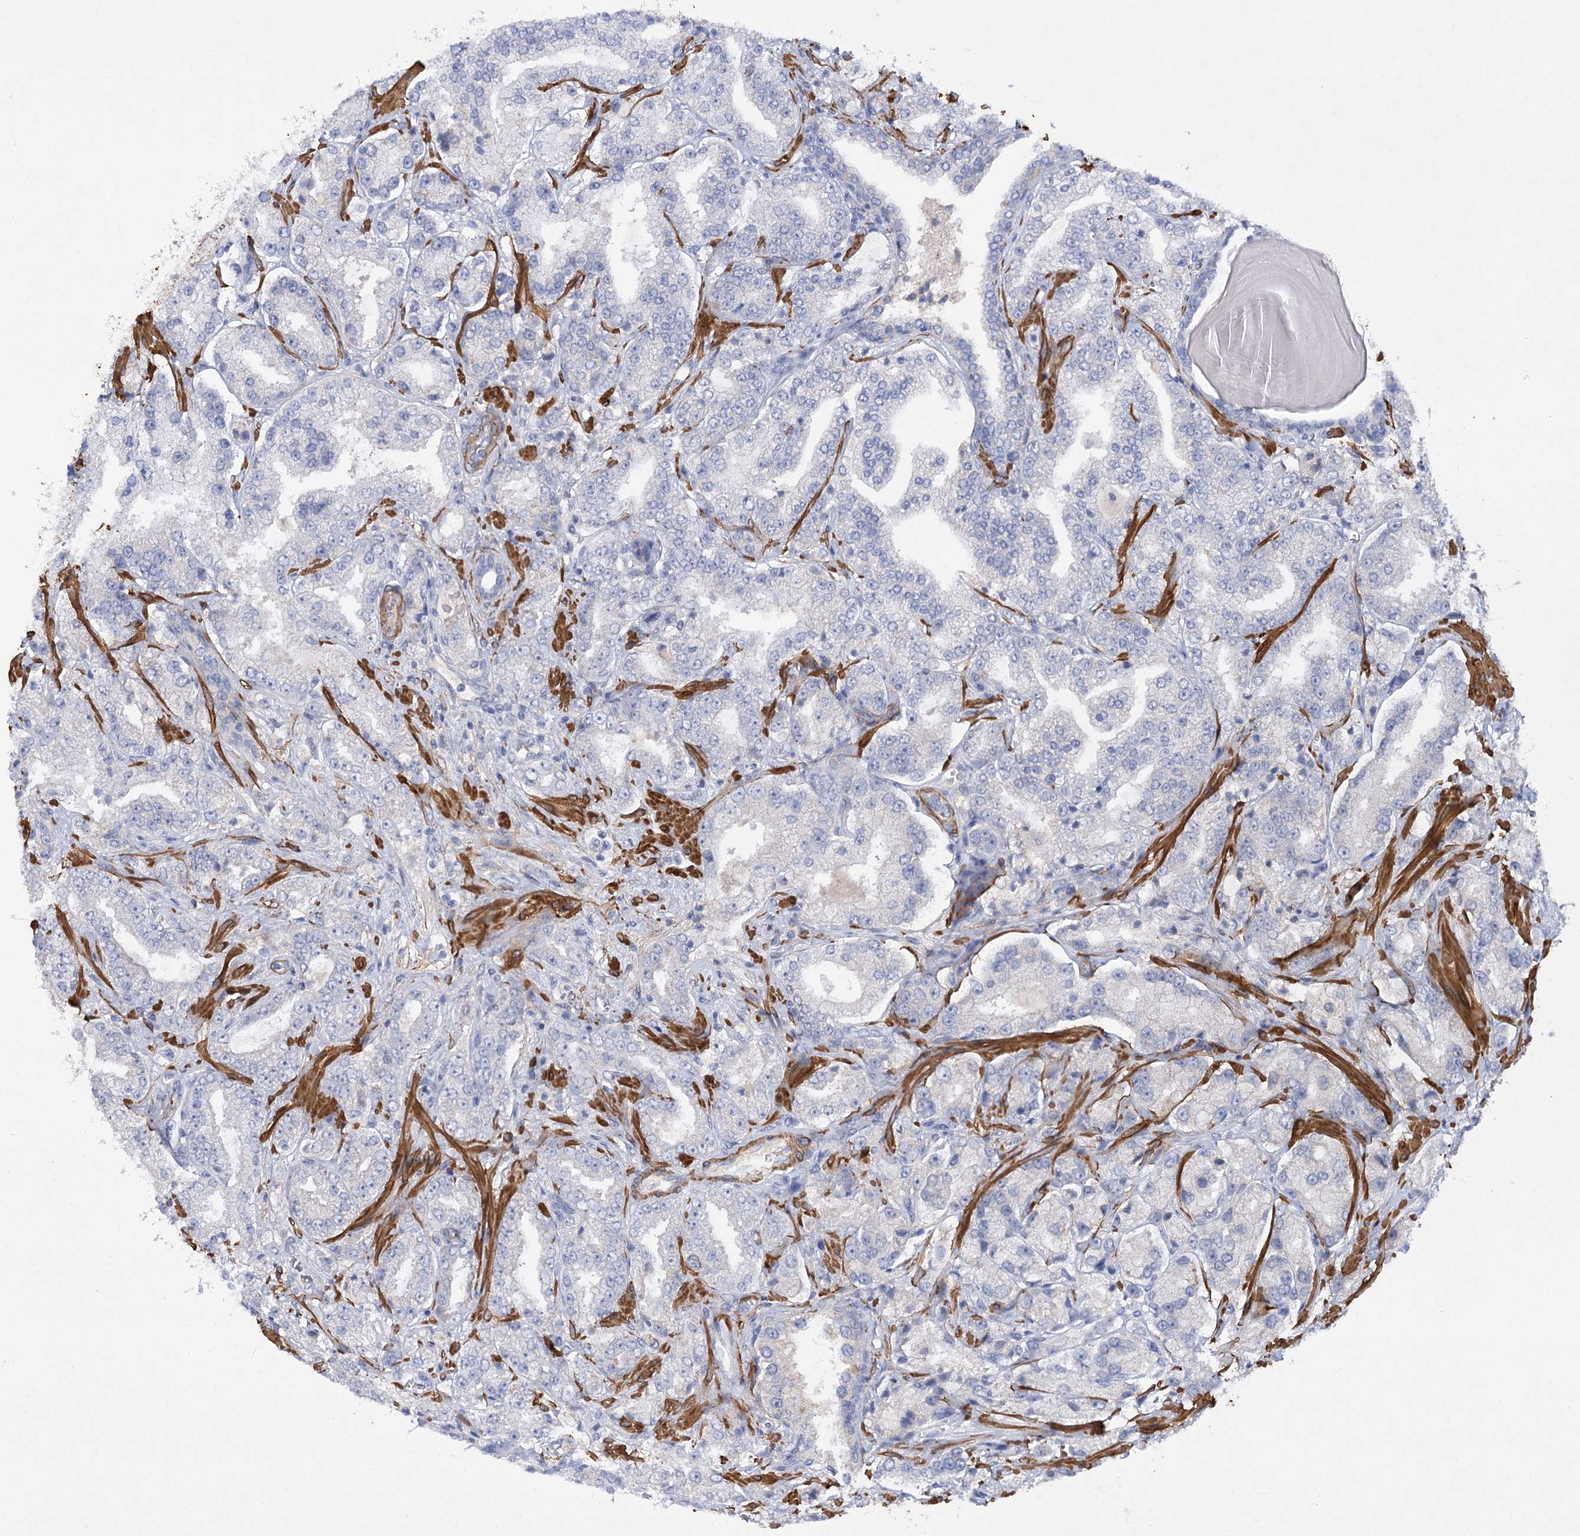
{"staining": {"intensity": "negative", "quantity": "none", "location": "none"}, "tissue": "prostate cancer", "cell_type": "Tumor cells", "image_type": "cancer", "snomed": [{"axis": "morphology", "description": "Adenocarcinoma, High grade"}, {"axis": "topography", "description": "Prostate"}], "caption": "Prostate high-grade adenocarcinoma was stained to show a protein in brown. There is no significant positivity in tumor cells.", "gene": "RTN2", "patient": {"sex": "male", "age": 64}}